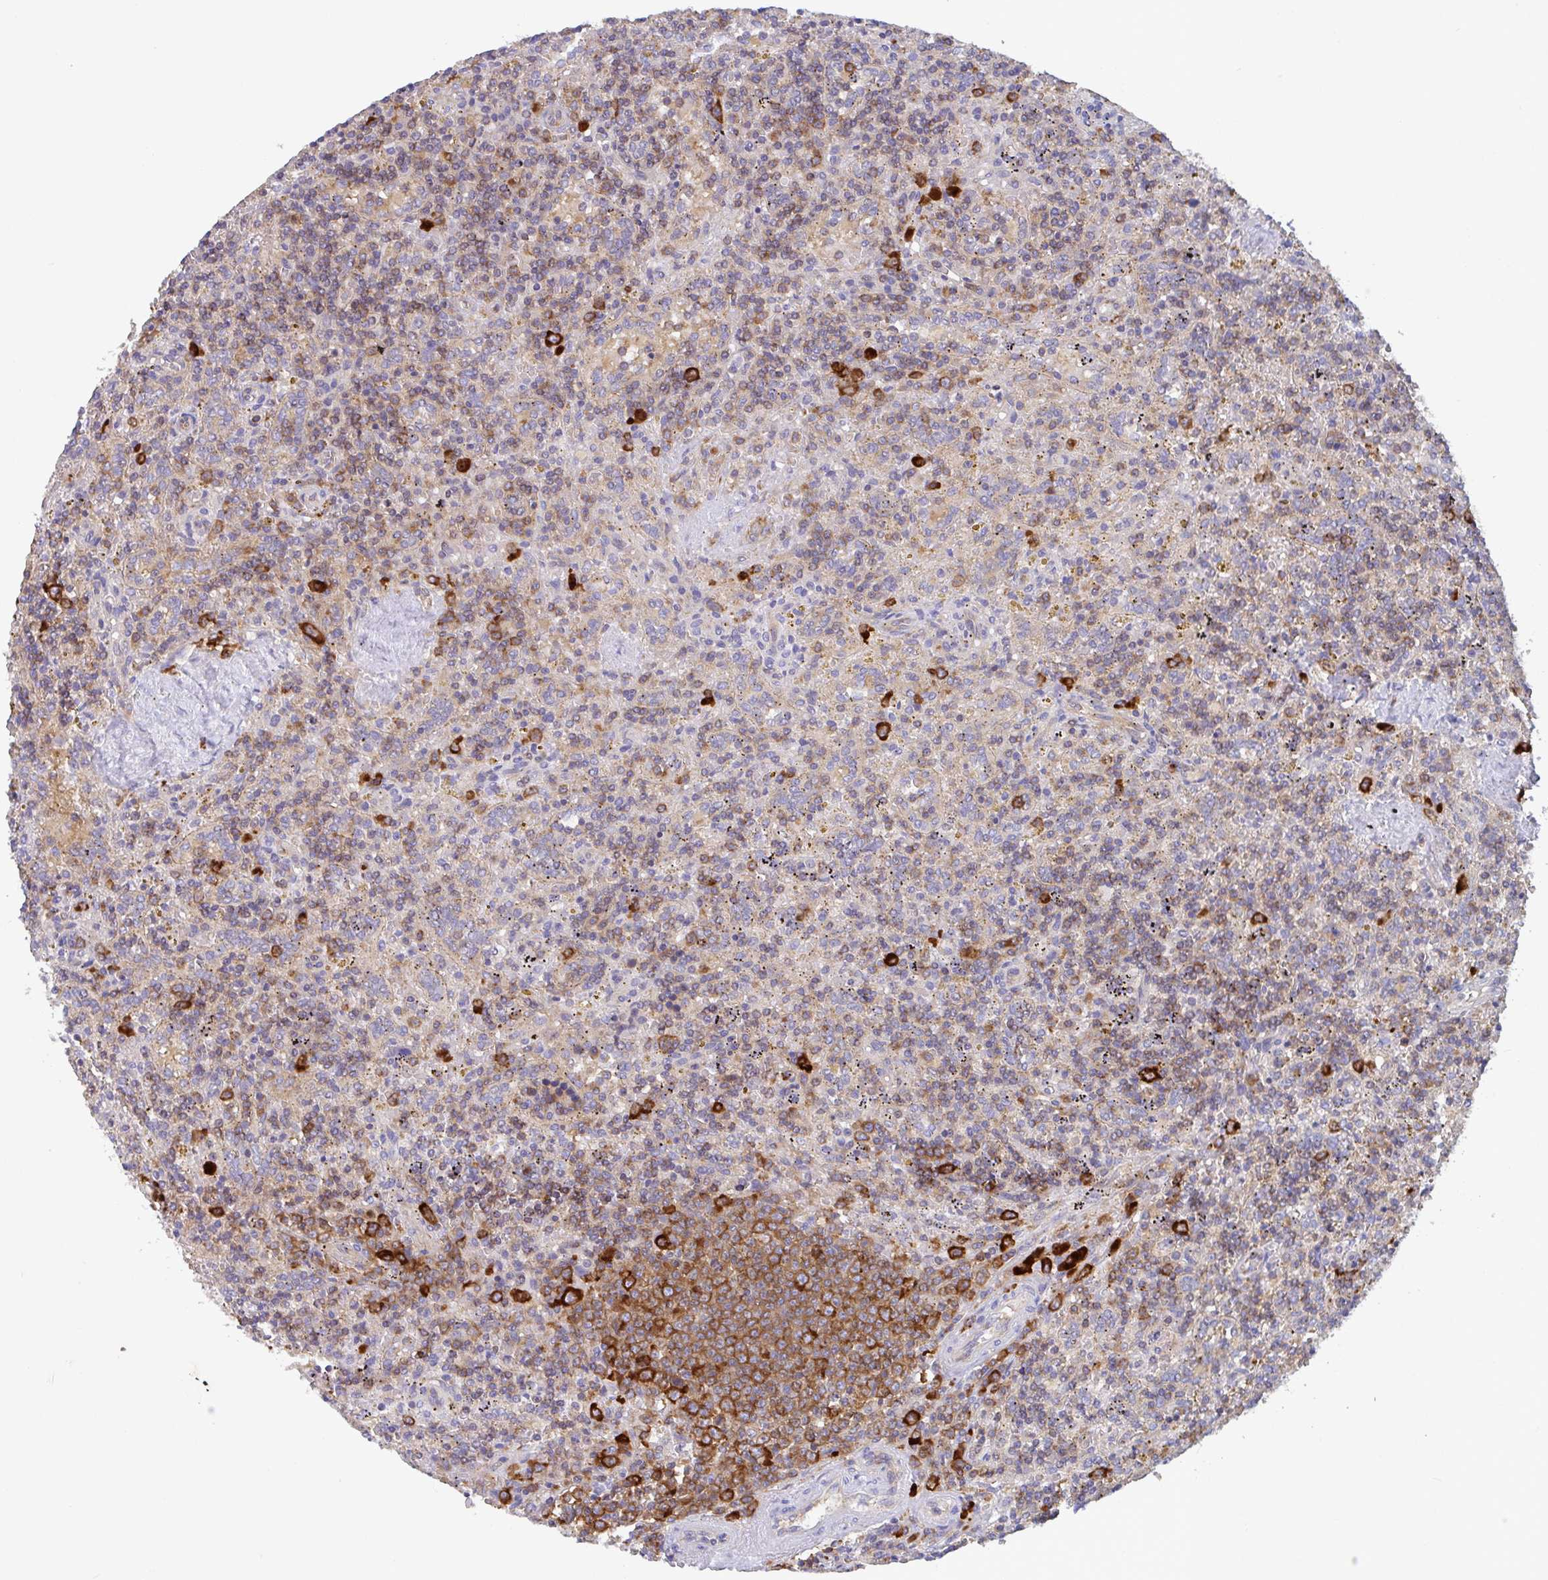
{"staining": {"intensity": "strong", "quantity": "<25%", "location": "cytoplasmic/membranous"}, "tissue": "lymphoma", "cell_type": "Tumor cells", "image_type": "cancer", "snomed": [{"axis": "morphology", "description": "Malignant lymphoma, non-Hodgkin's type, Low grade"}, {"axis": "topography", "description": "Spleen"}], "caption": "Immunohistochemical staining of malignant lymphoma, non-Hodgkin's type (low-grade) exhibits medium levels of strong cytoplasmic/membranous staining in about <25% of tumor cells.", "gene": "YARS2", "patient": {"sex": "male", "age": 67}}